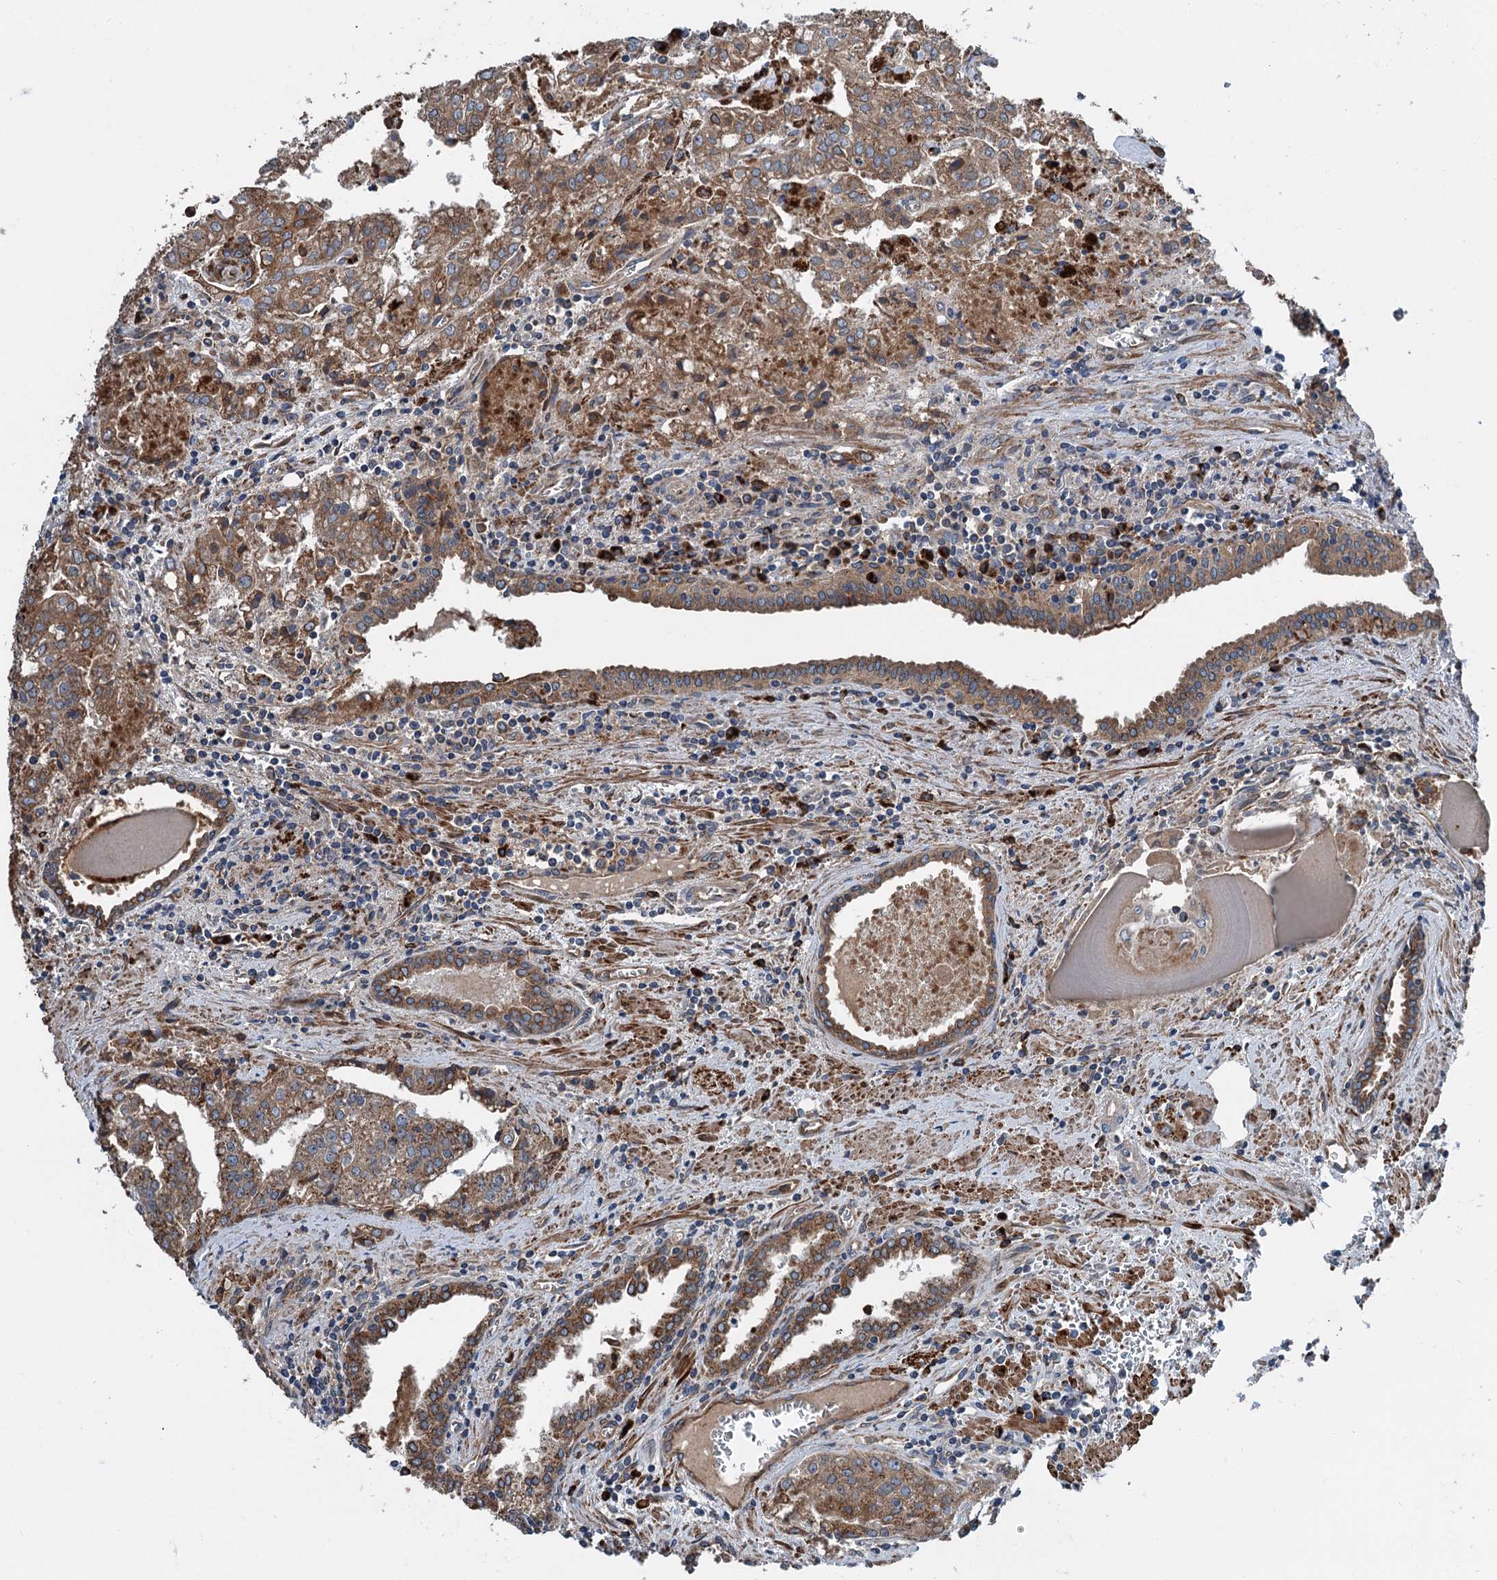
{"staining": {"intensity": "moderate", "quantity": ">75%", "location": "cytoplasmic/membranous"}, "tissue": "prostate cancer", "cell_type": "Tumor cells", "image_type": "cancer", "snomed": [{"axis": "morphology", "description": "Adenocarcinoma, High grade"}, {"axis": "topography", "description": "Prostate"}], "caption": "Brown immunohistochemical staining in prostate cancer exhibits moderate cytoplasmic/membranous staining in approximately >75% of tumor cells.", "gene": "CALCOCO1", "patient": {"sex": "male", "age": 68}}